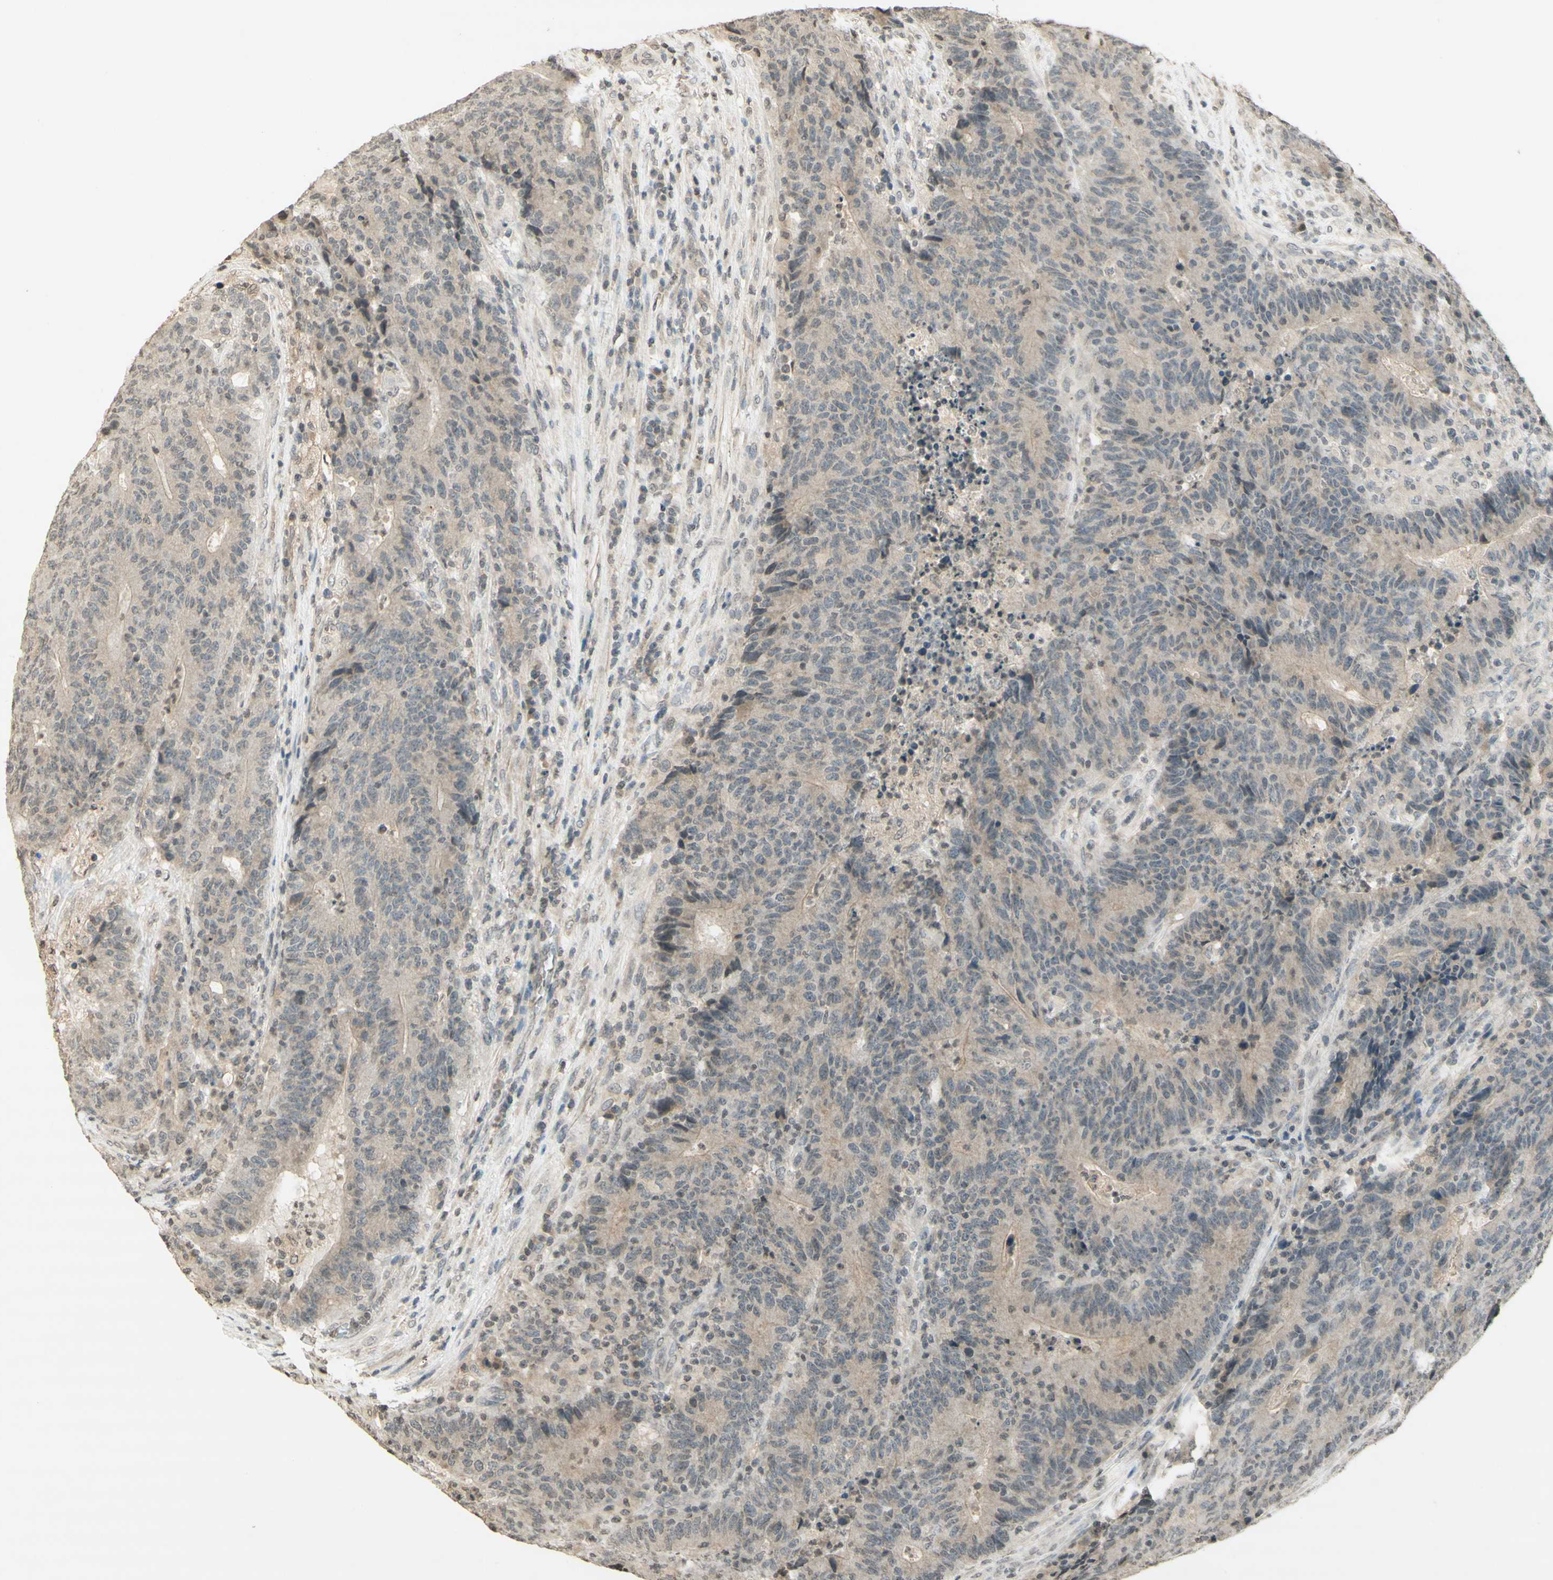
{"staining": {"intensity": "weak", "quantity": "25%-75%", "location": "cytoplasmic/membranous"}, "tissue": "colorectal cancer", "cell_type": "Tumor cells", "image_type": "cancer", "snomed": [{"axis": "morphology", "description": "Normal tissue, NOS"}, {"axis": "morphology", "description": "Adenocarcinoma, NOS"}, {"axis": "topography", "description": "Colon"}], "caption": "Protein analysis of adenocarcinoma (colorectal) tissue reveals weak cytoplasmic/membranous staining in about 25%-75% of tumor cells.", "gene": "GLI1", "patient": {"sex": "female", "age": 75}}